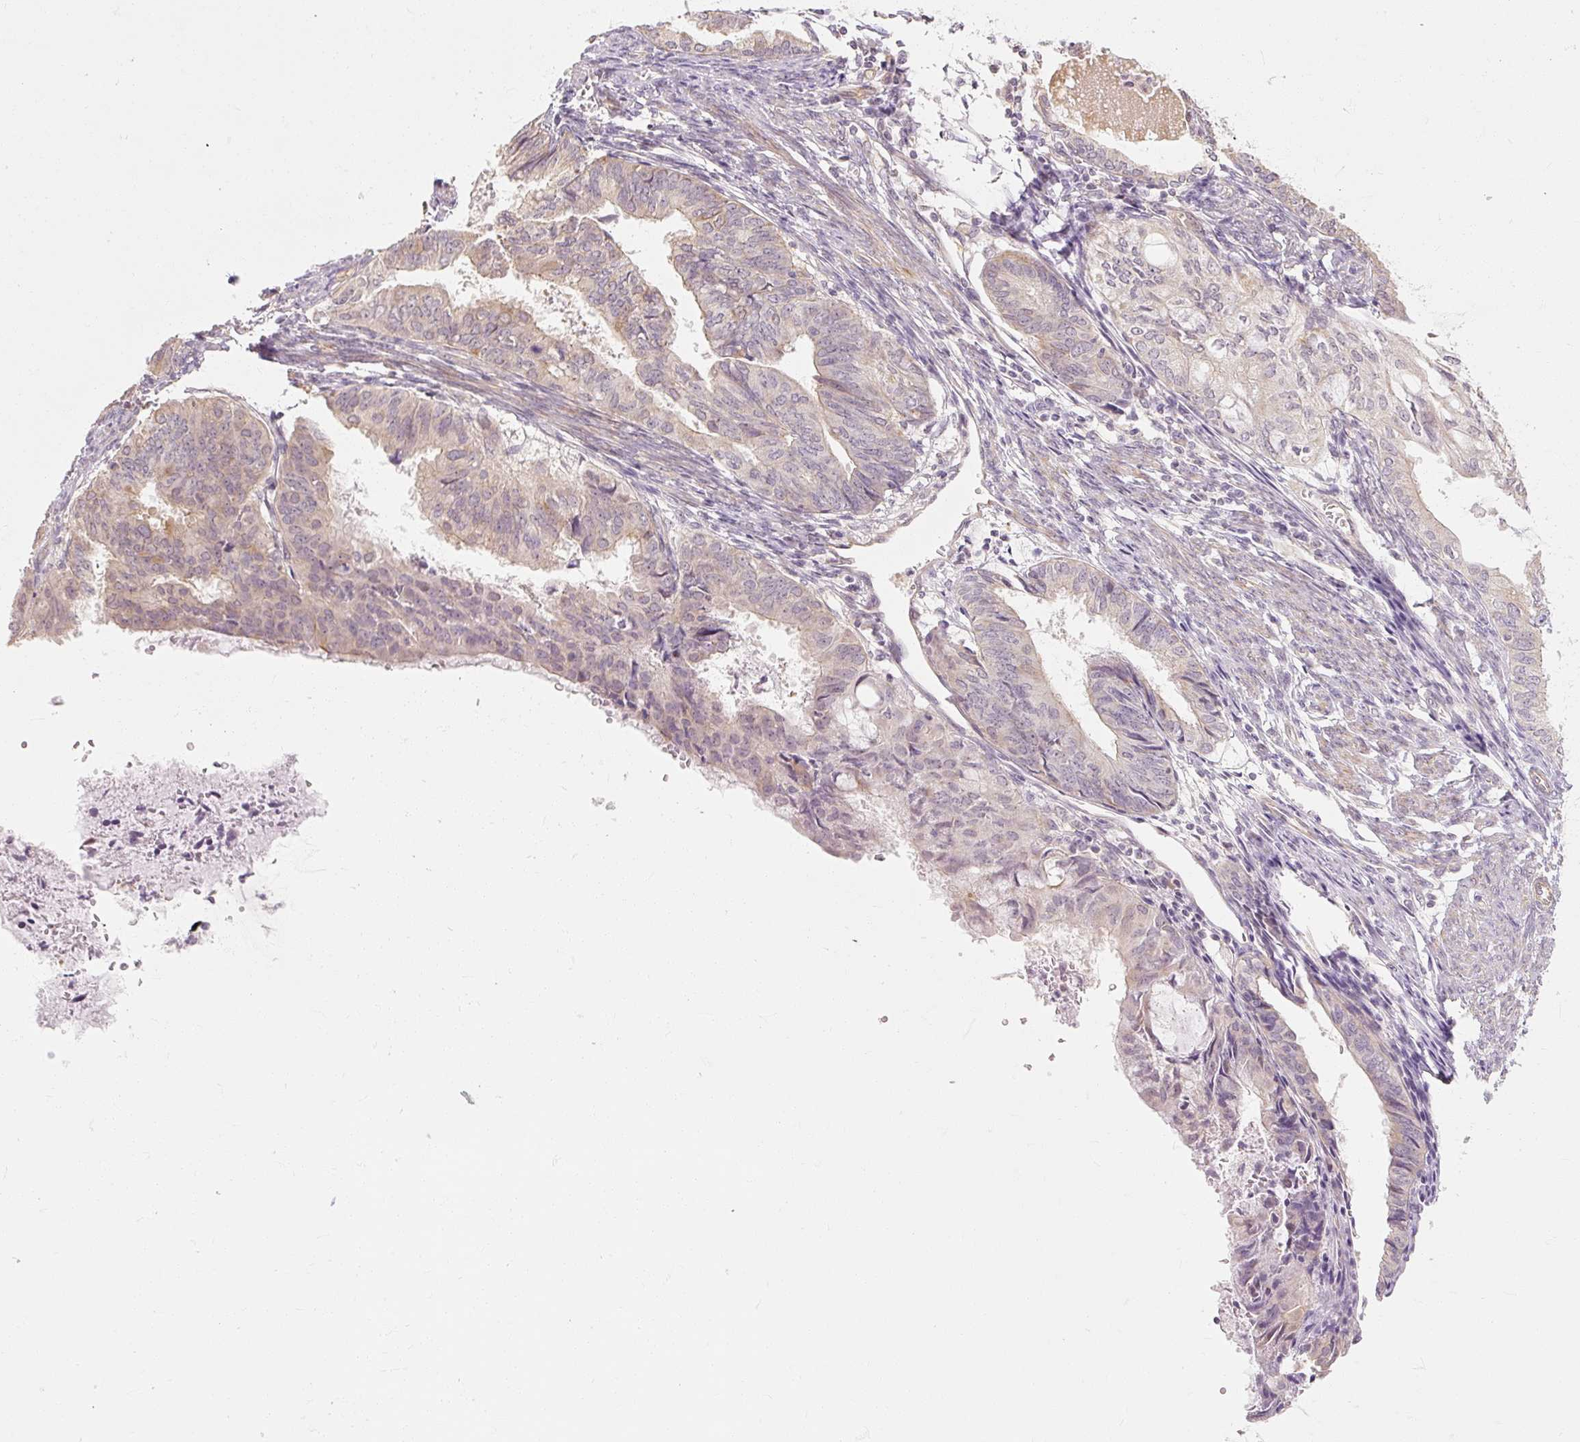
{"staining": {"intensity": "negative", "quantity": "none", "location": "none"}, "tissue": "endometrial cancer", "cell_type": "Tumor cells", "image_type": "cancer", "snomed": [{"axis": "morphology", "description": "Adenocarcinoma, NOS"}, {"axis": "topography", "description": "Endometrium"}], "caption": "Immunohistochemical staining of endometrial cancer shows no significant expression in tumor cells.", "gene": "RB1CC1", "patient": {"sex": "female", "age": 86}}